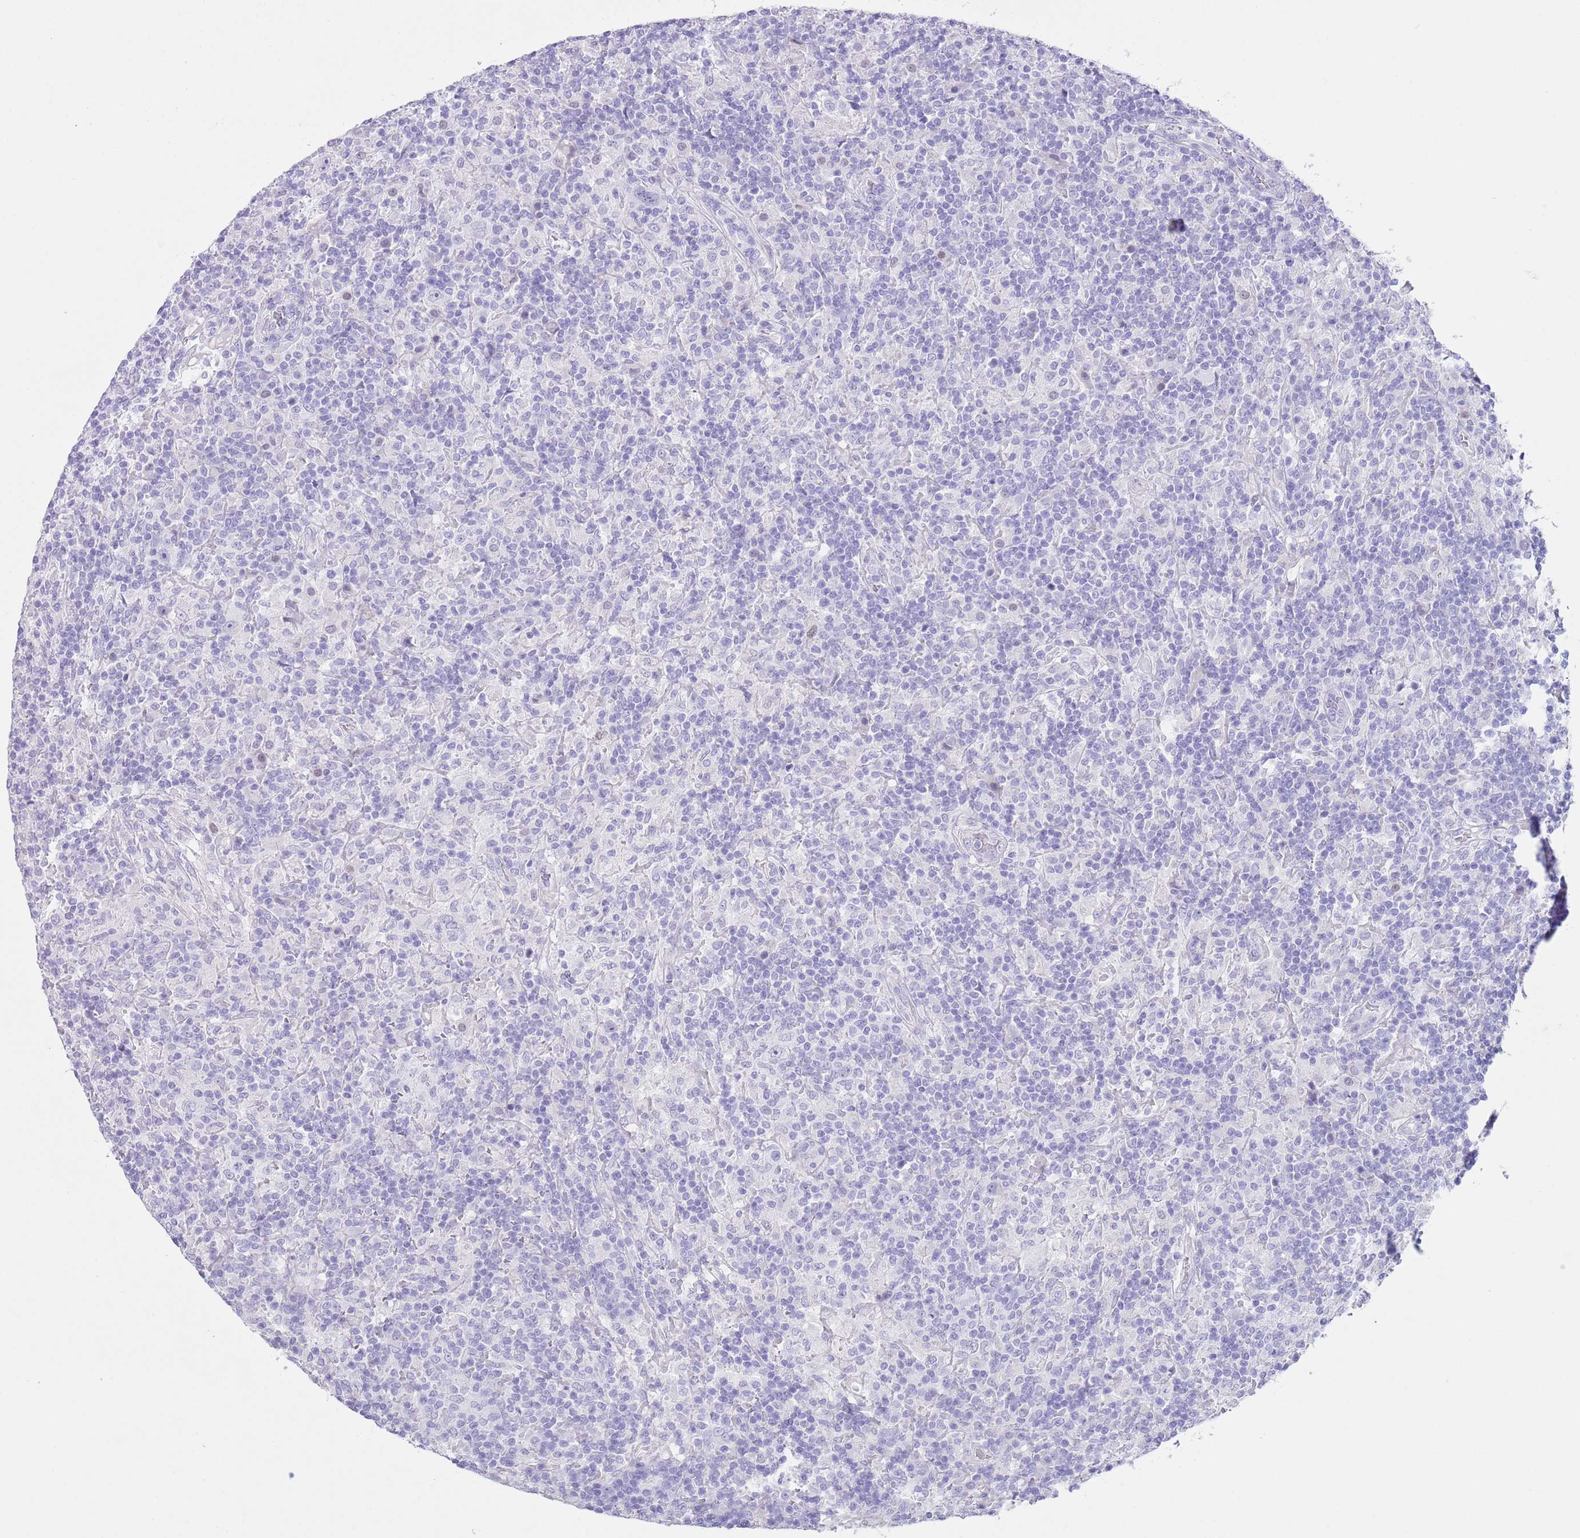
{"staining": {"intensity": "negative", "quantity": "none", "location": "none"}, "tissue": "lymphoma", "cell_type": "Tumor cells", "image_type": "cancer", "snomed": [{"axis": "morphology", "description": "Hodgkin's disease, NOS"}, {"axis": "topography", "description": "Lymph node"}], "caption": "Immunohistochemical staining of human Hodgkin's disease reveals no significant expression in tumor cells.", "gene": "SLC7A14", "patient": {"sex": "male", "age": 70}}